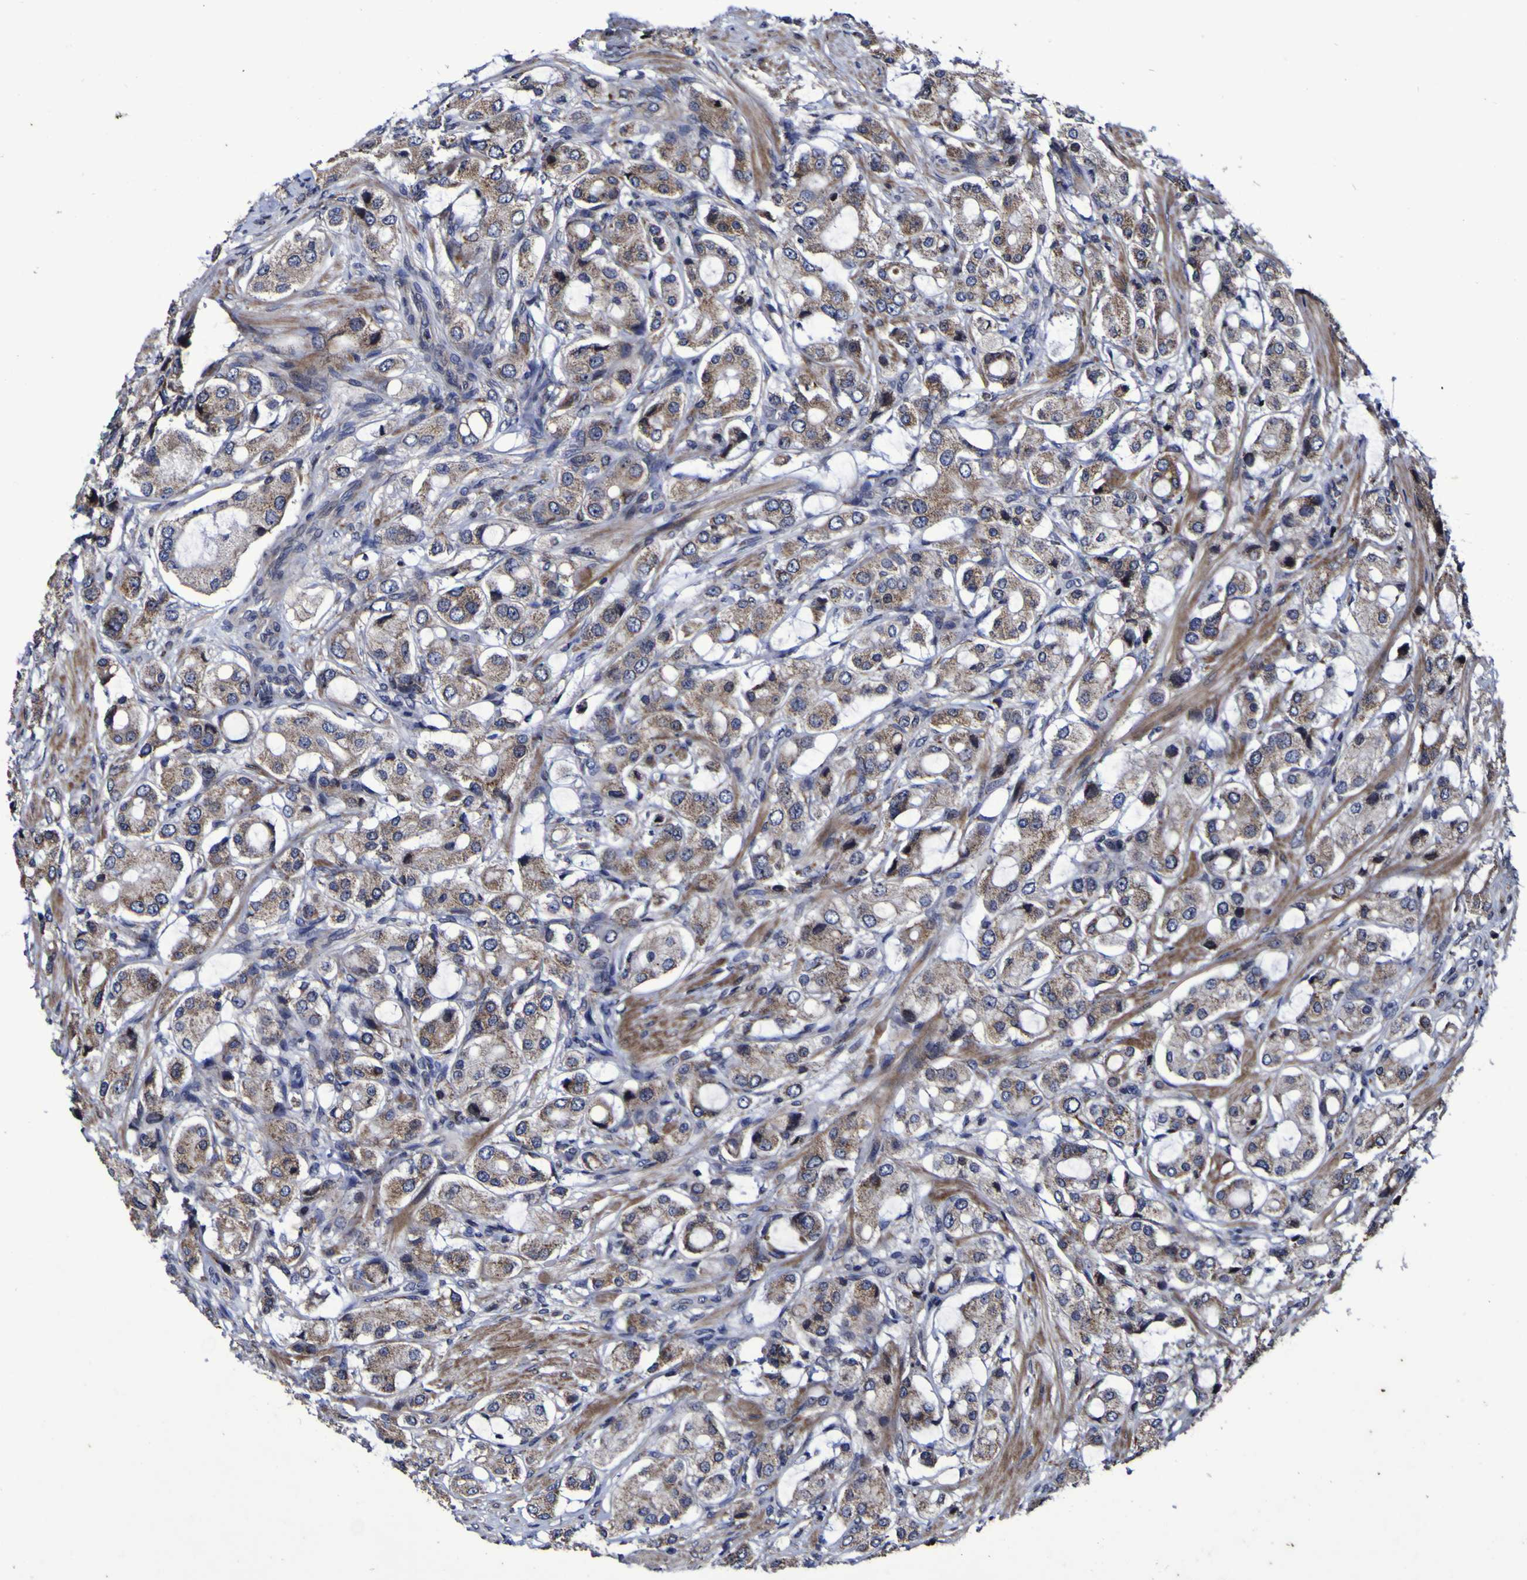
{"staining": {"intensity": "moderate", "quantity": ">75%", "location": "cytoplasmic/membranous"}, "tissue": "prostate cancer", "cell_type": "Tumor cells", "image_type": "cancer", "snomed": [{"axis": "morphology", "description": "Adenocarcinoma, High grade"}, {"axis": "topography", "description": "Prostate"}], "caption": "Prostate high-grade adenocarcinoma stained with a brown dye displays moderate cytoplasmic/membranous positive staining in about >75% of tumor cells.", "gene": "P3H1", "patient": {"sex": "male", "age": 65}}